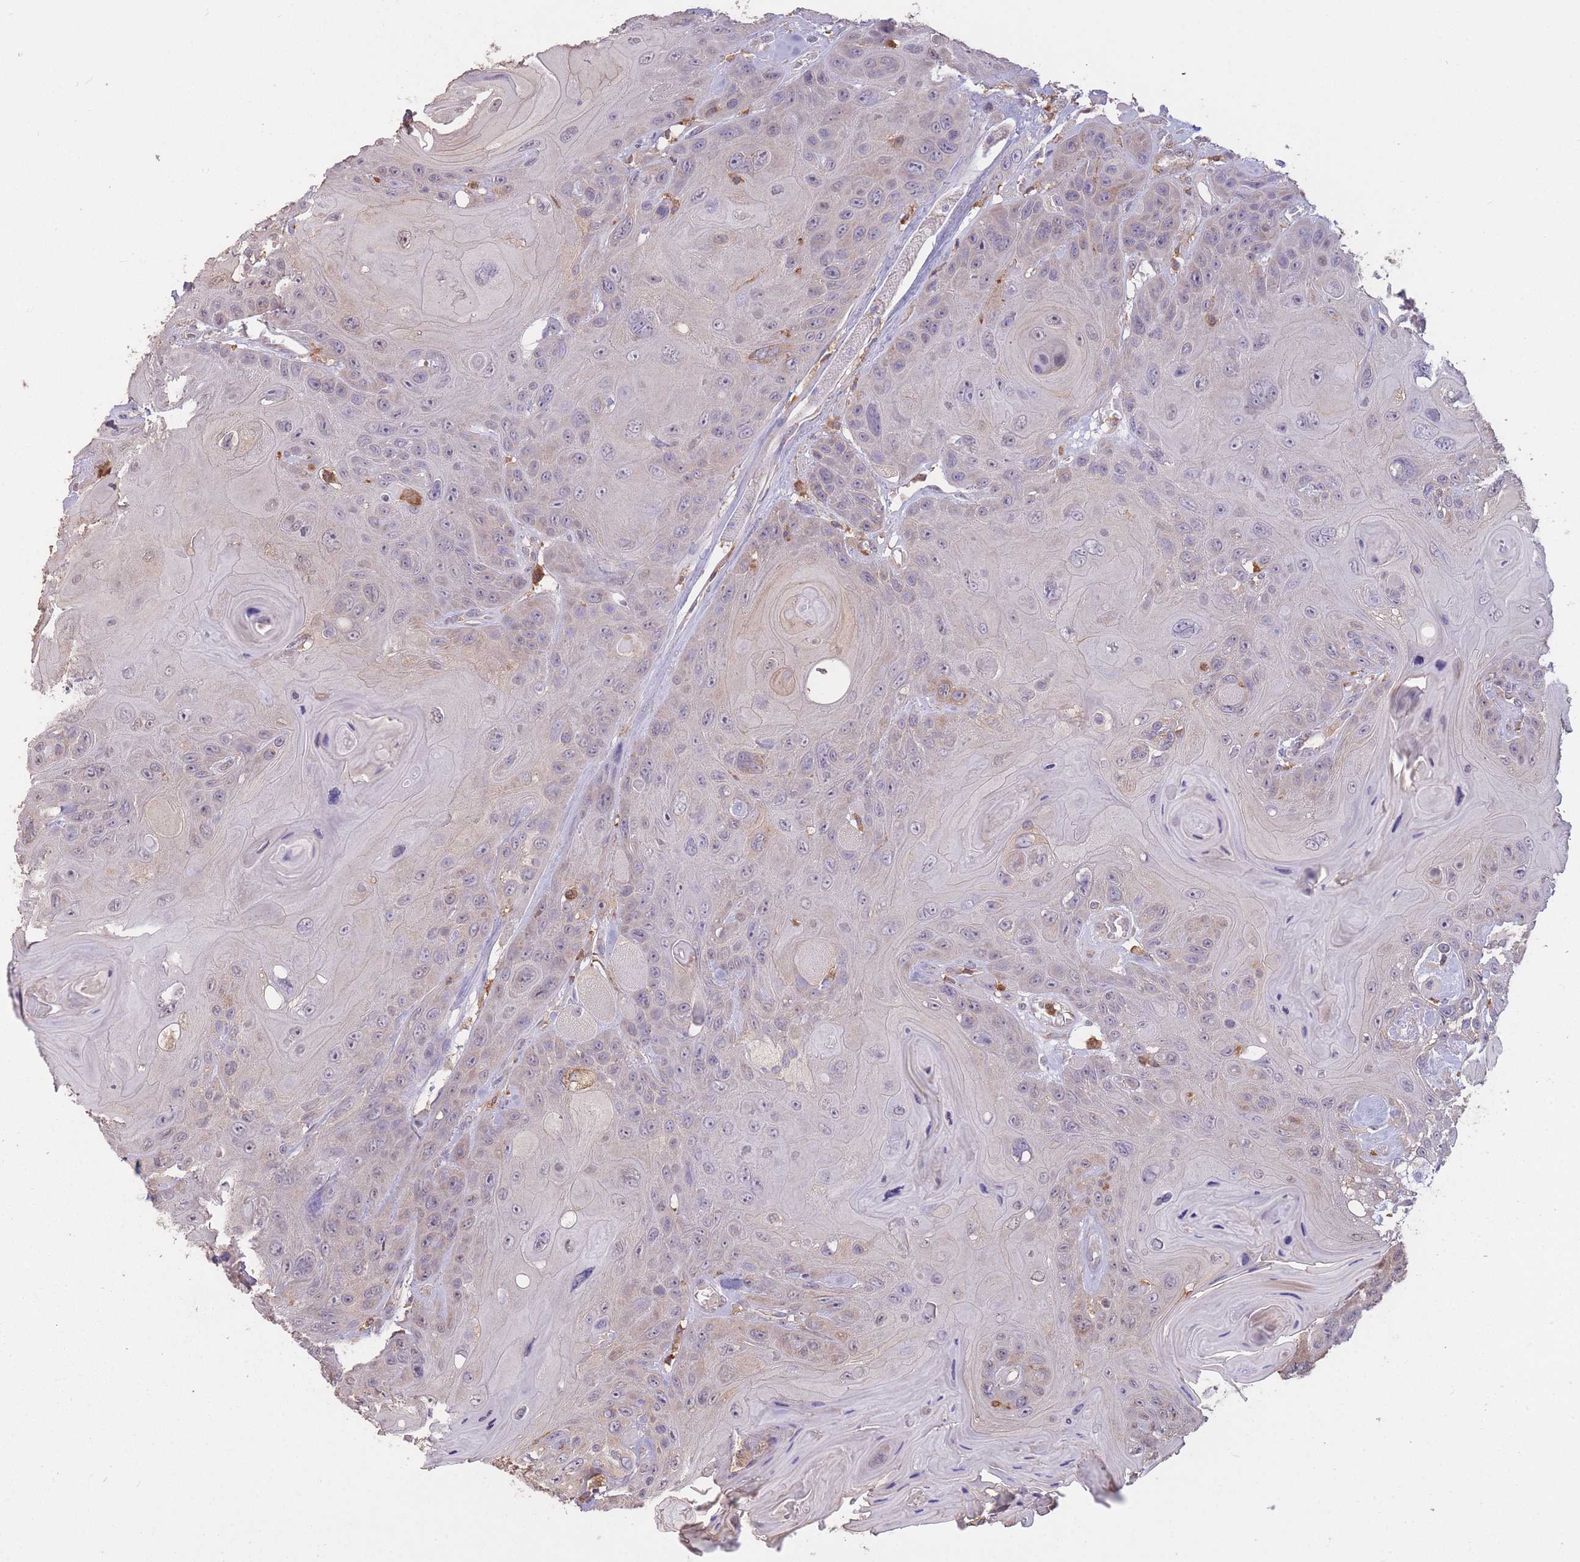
{"staining": {"intensity": "weak", "quantity": "<25%", "location": "cytoplasmic/membranous"}, "tissue": "head and neck cancer", "cell_type": "Tumor cells", "image_type": "cancer", "snomed": [{"axis": "morphology", "description": "Squamous cell carcinoma, NOS"}, {"axis": "topography", "description": "Head-Neck"}], "caption": "A photomicrograph of head and neck squamous cell carcinoma stained for a protein reveals no brown staining in tumor cells.", "gene": "GMIP", "patient": {"sex": "female", "age": 59}}